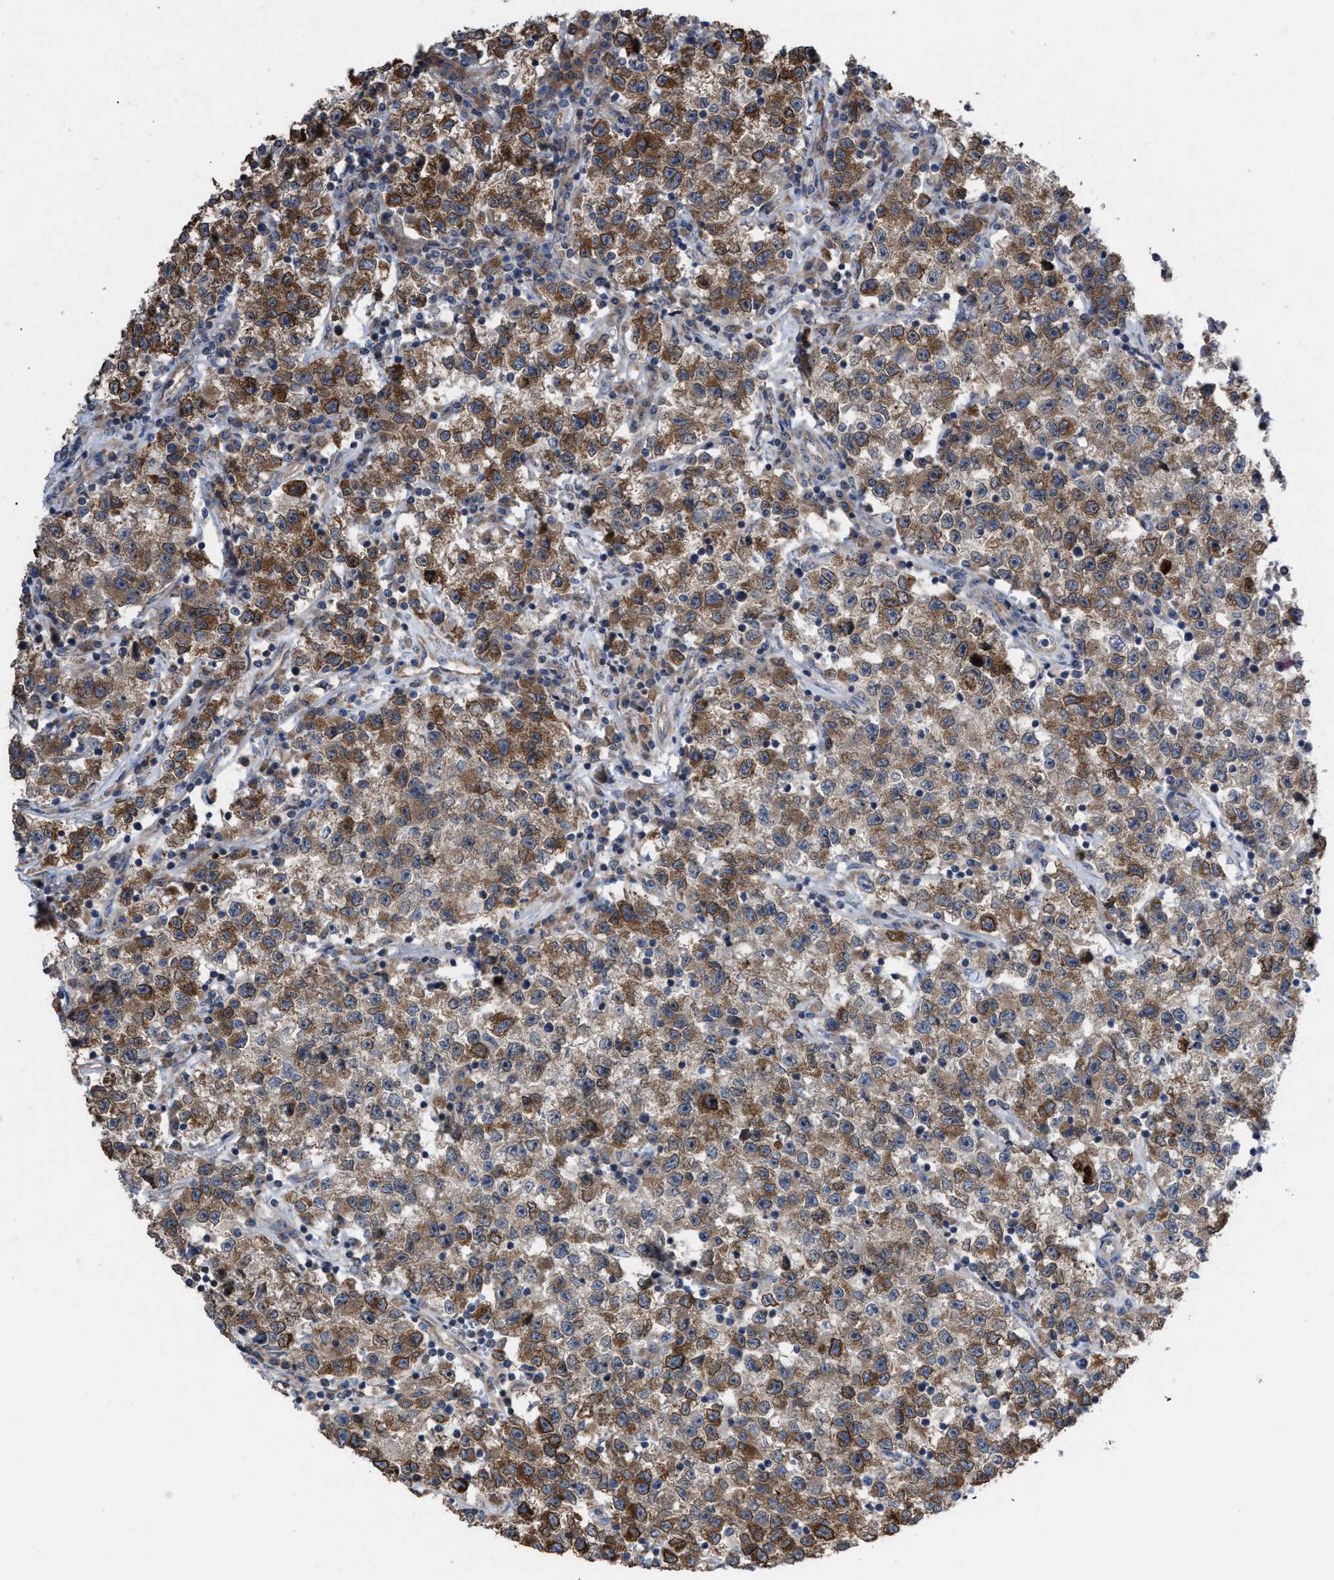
{"staining": {"intensity": "moderate", "quantity": ">75%", "location": "cytoplasmic/membranous"}, "tissue": "testis cancer", "cell_type": "Tumor cells", "image_type": "cancer", "snomed": [{"axis": "morphology", "description": "Seminoma, NOS"}, {"axis": "topography", "description": "Testis"}], "caption": "Brown immunohistochemical staining in human testis cancer exhibits moderate cytoplasmic/membranous staining in about >75% of tumor cells.", "gene": "TP53BP2", "patient": {"sex": "male", "age": 22}}